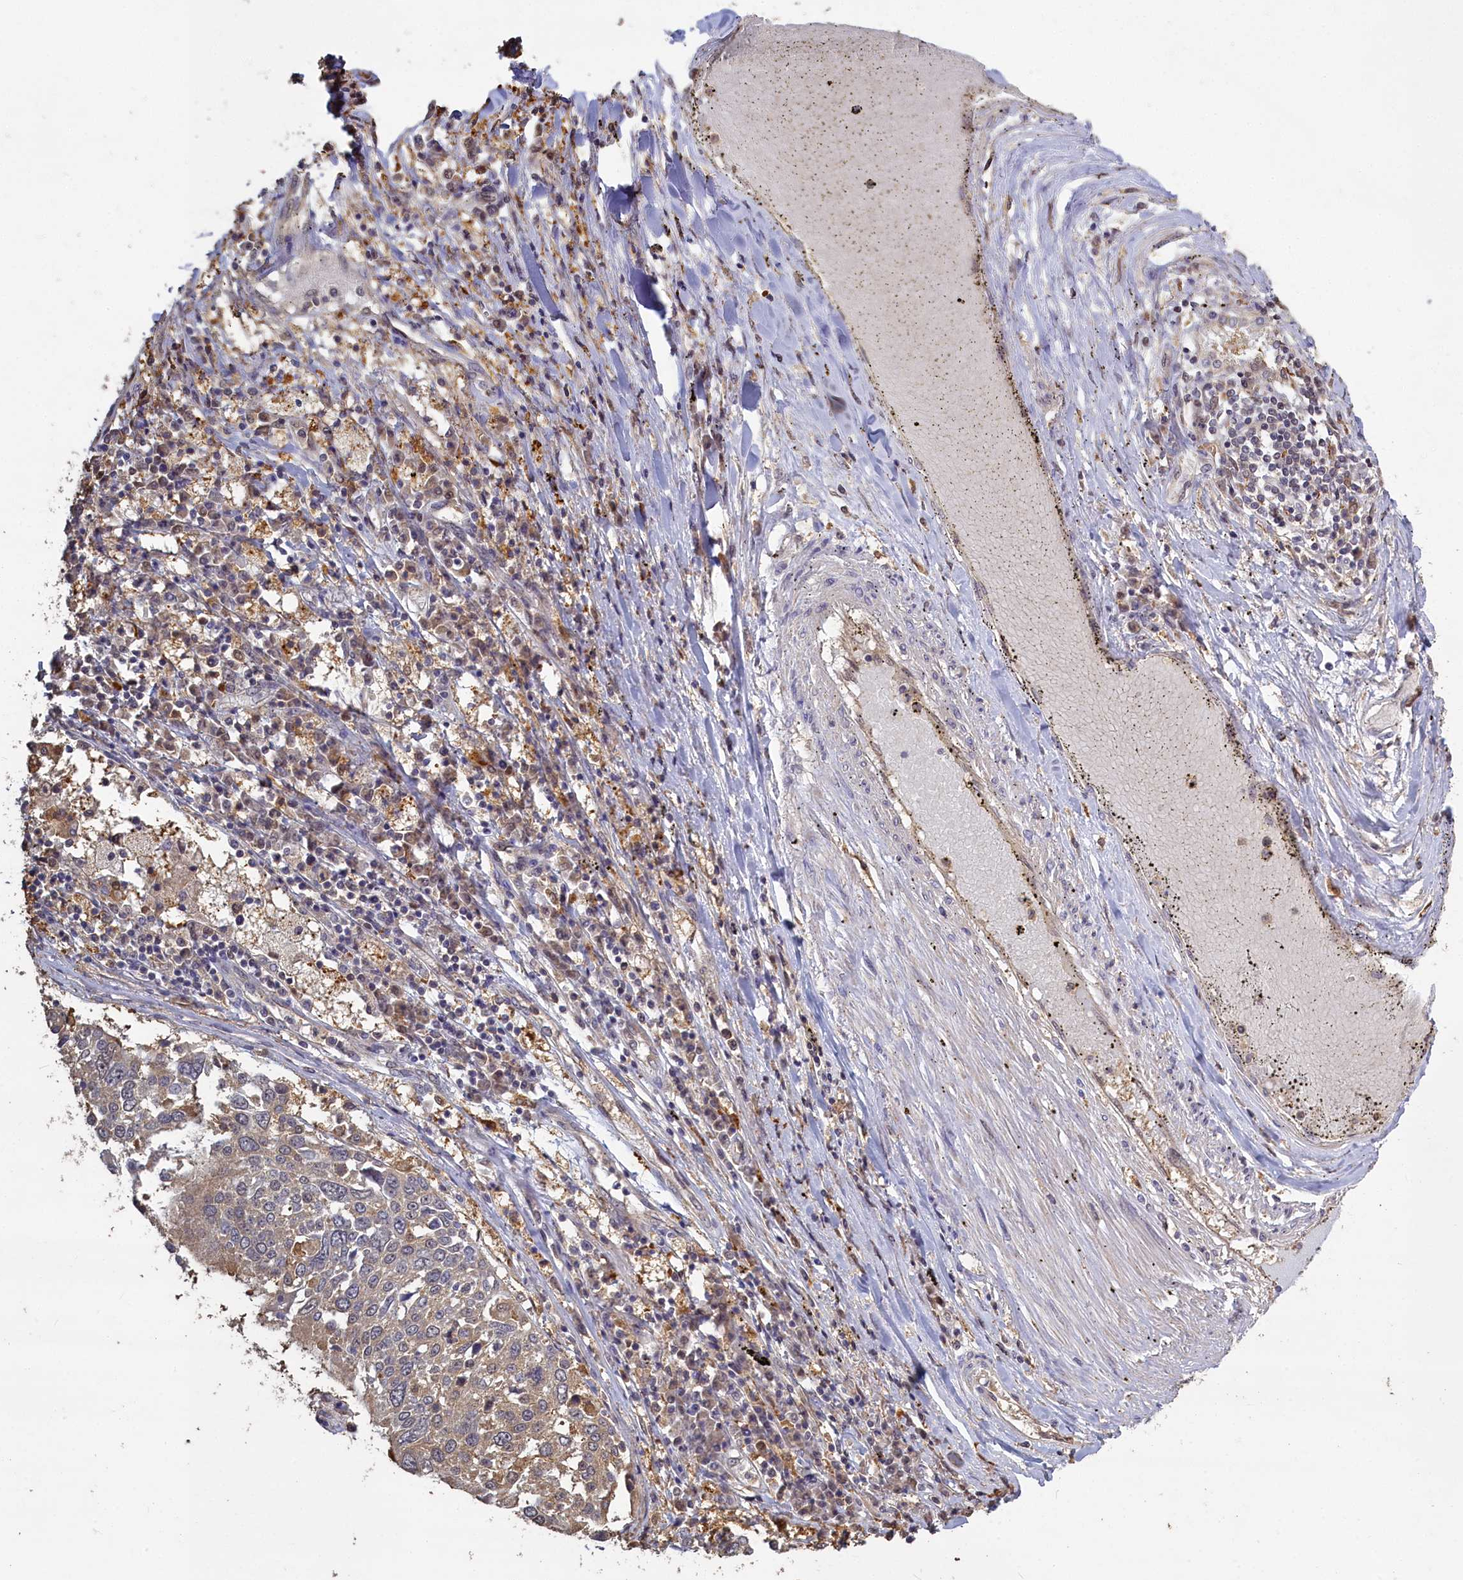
{"staining": {"intensity": "weak", "quantity": "25%-75%", "location": "cytoplasmic/membranous"}, "tissue": "lung cancer", "cell_type": "Tumor cells", "image_type": "cancer", "snomed": [{"axis": "morphology", "description": "Squamous cell carcinoma, NOS"}, {"axis": "topography", "description": "Lung"}], "caption": "Lung squamous cell carcinoma stained with IHC shows weak cytoplasmic/membranous positivity in about 25%-75% of tumor cells.", "gene": "UCHL3", "patient": {"sex": "male", "age": 65}}